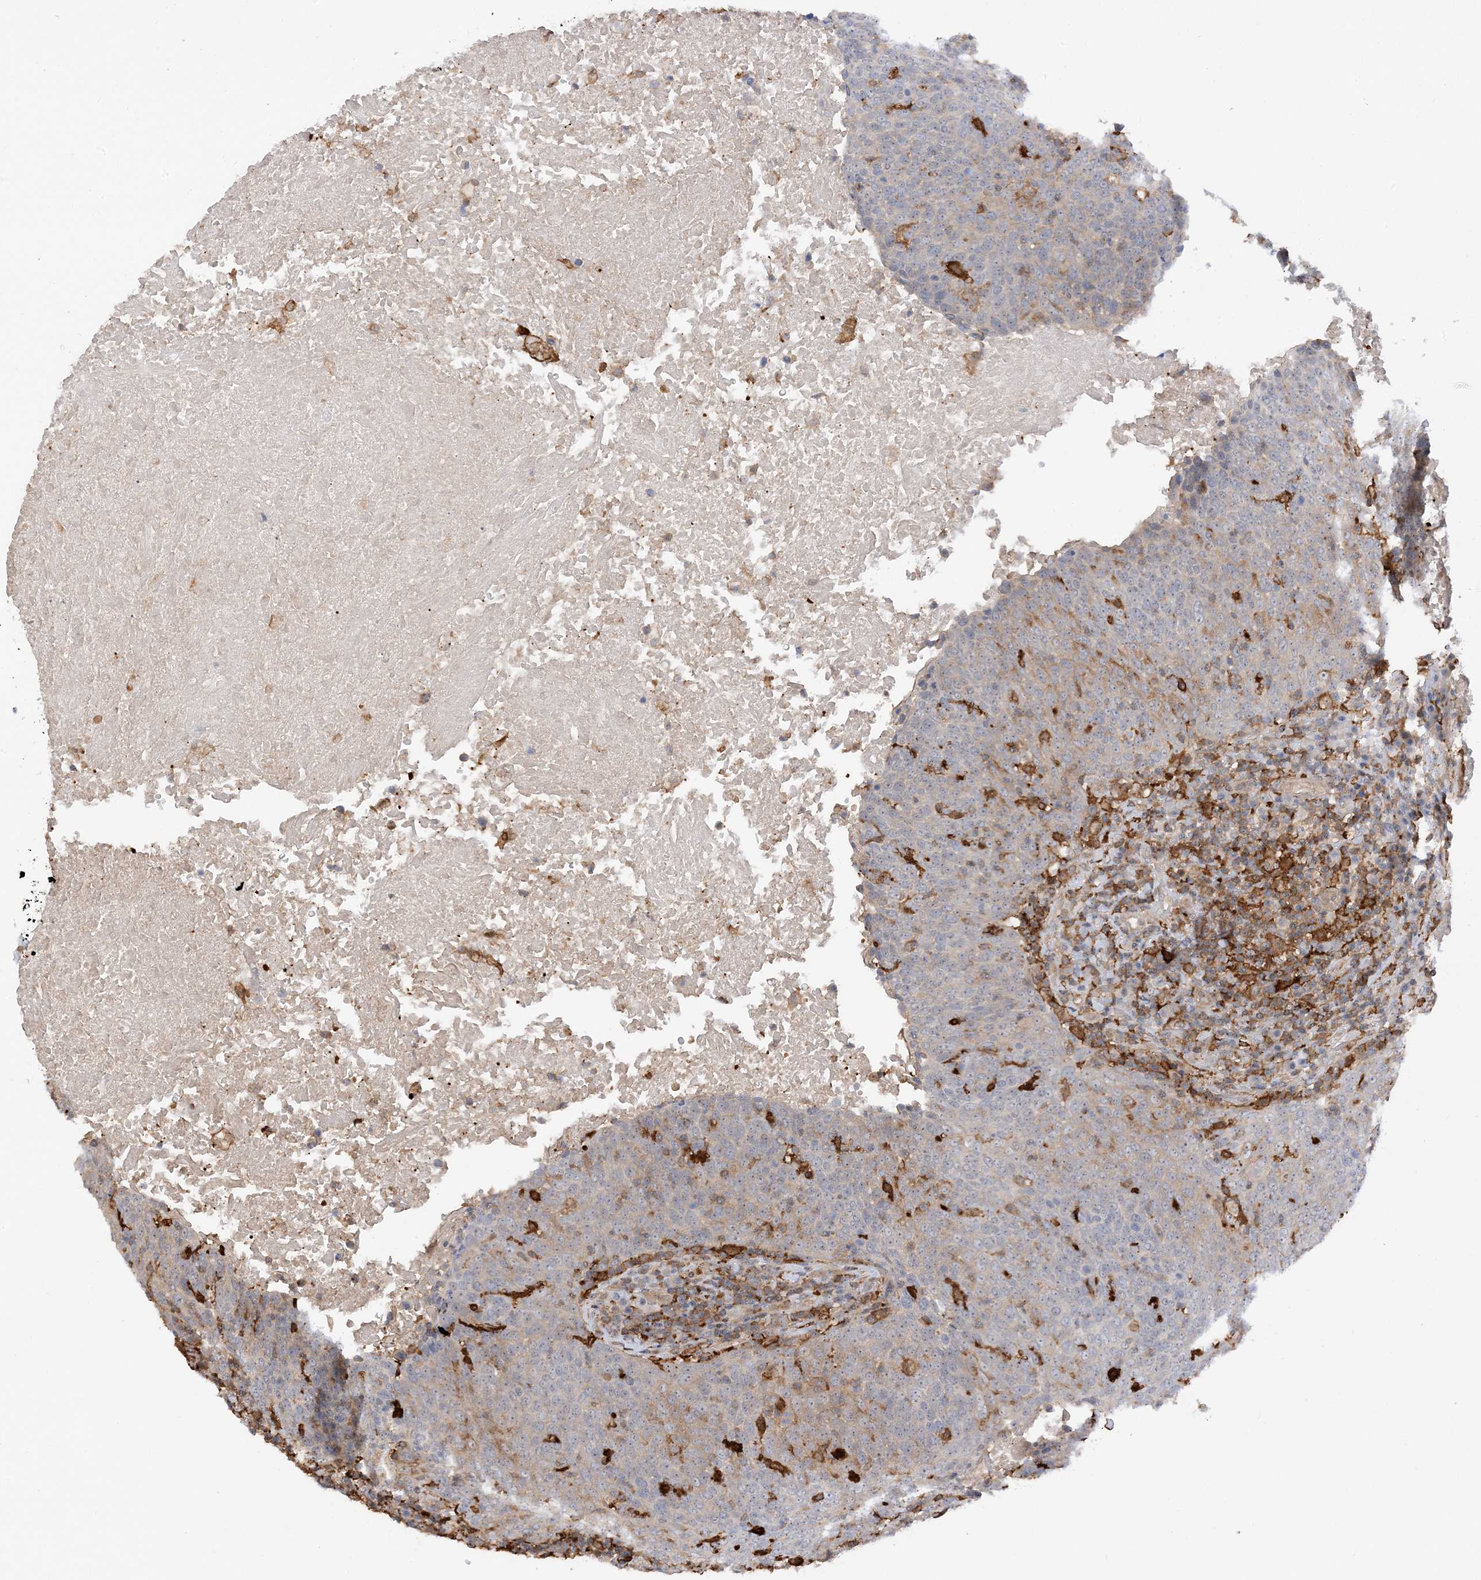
{"staining": {"intensity": "moderate", "quantity": "<25%", "location": "cytoplasmic/membranous"}, "tissue": "head and neck cancer", "cell_type": "Tumor cells", "image_type": "cancer", "snomed": [{"axis": "morphology", "description": "Squamous cell carcinoma, NOS"}, {"axis": "morphology", "description": "Squamous cell carcinoma, metastatic, NOS"}, {"axis": "topography", "description": "Lymph node"}, {"axis": "topography", "description": "Head-Neck"}], "caption": "A photomicrograph of human head and neck cancer stained for a protein demonstrates moderate cytoplasmic/membranous brown staining in tumor cells.", "gene": "PHACTR2", "patient": {"sex": "male", "age": 62}}